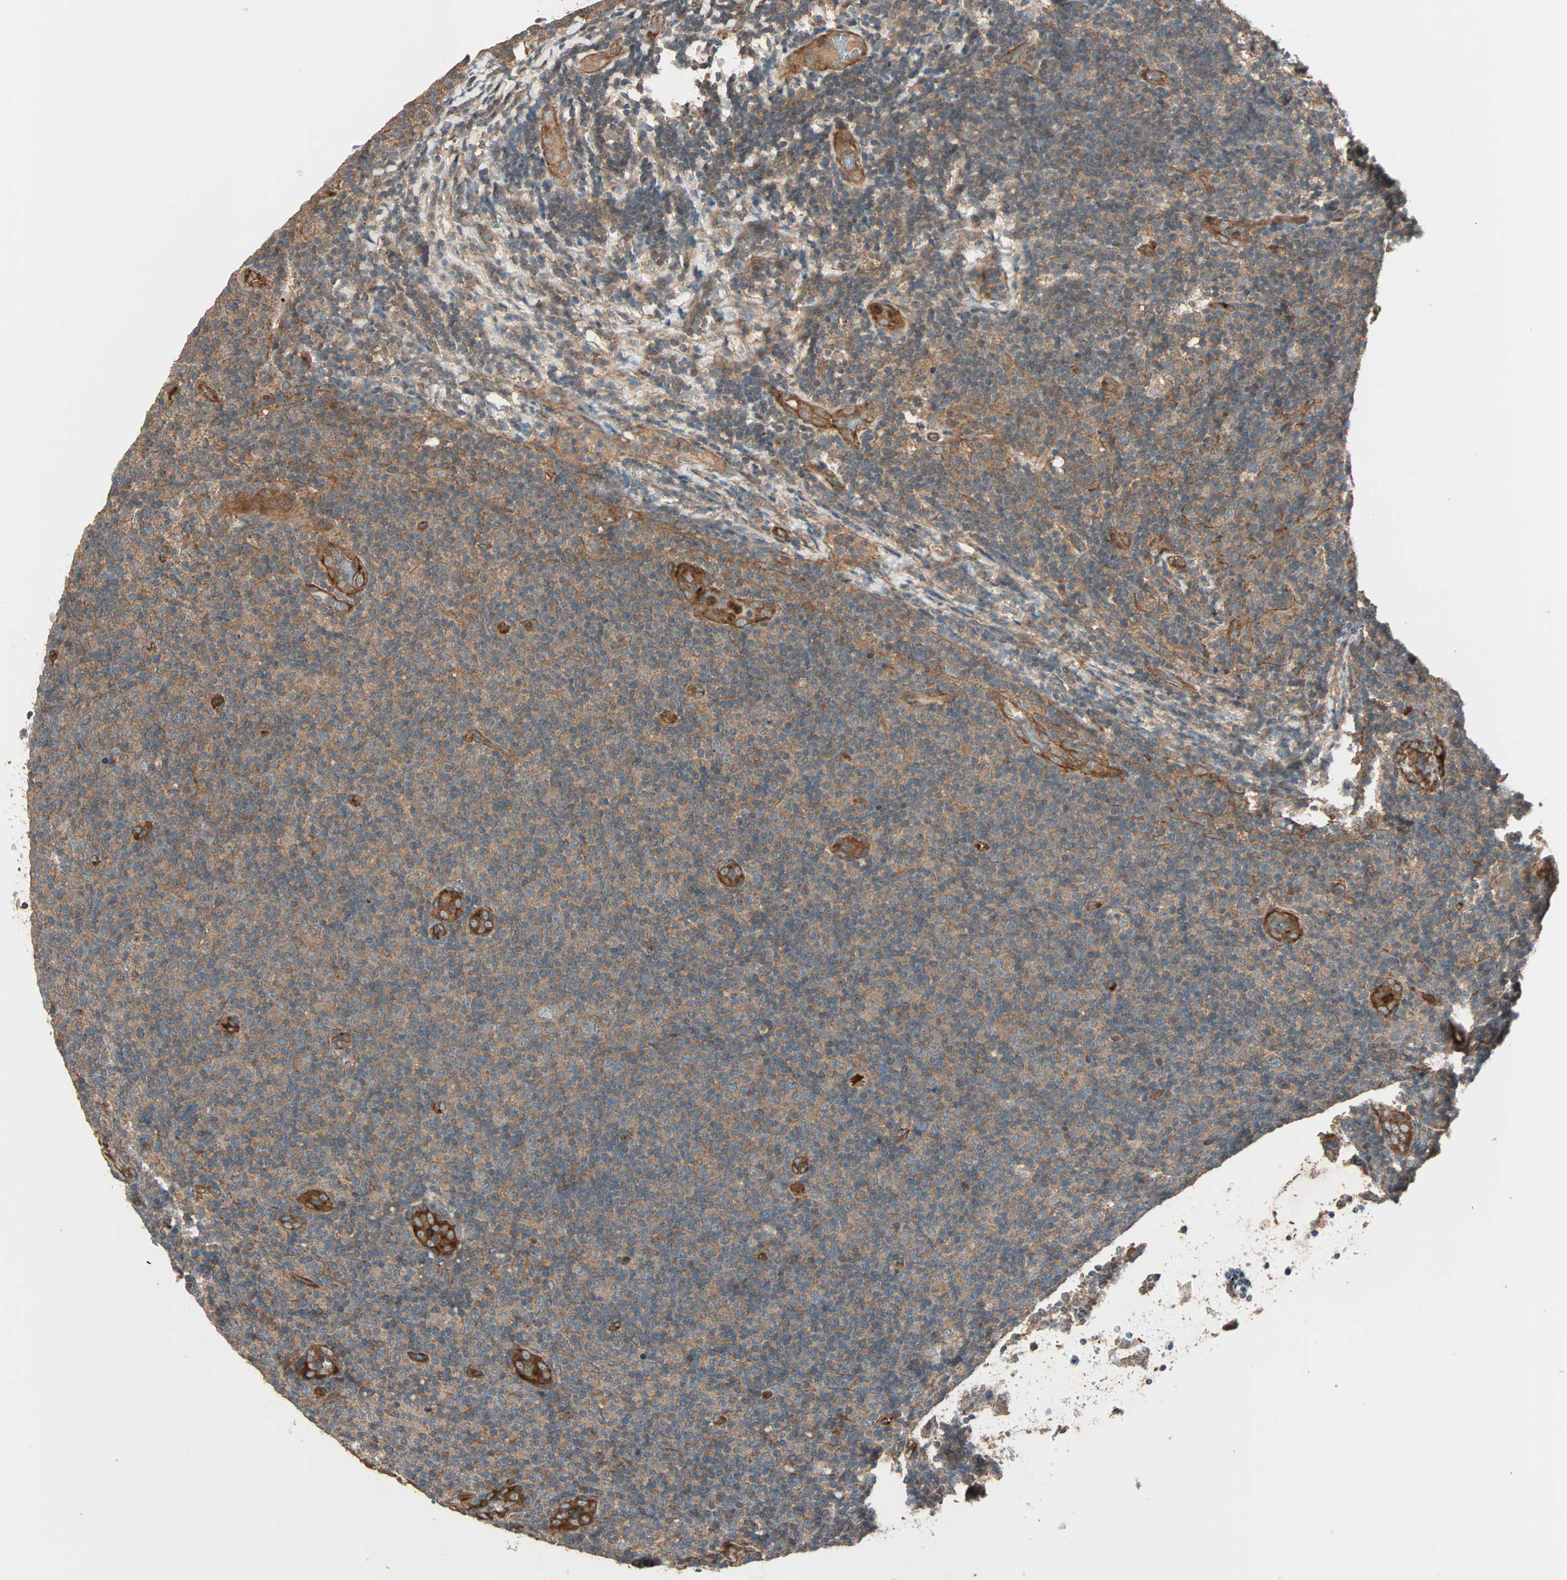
{"staining": {"intensity": "moderate", "quantity": ">75%", "location": "cytoplasmic/membranous"}, "tissue": "lymphoma", "cell_type": "Tumor cells", "image_type": "cancer", "snomed": [{"axis": "morphology", "description": "Malignant lymphoma, non-Hodgkin's type, Low grade"}, {"axis": "topography", "description": "Lymph node"}], "caption": "Immunohistochemical staining of human malignant lymphoma, non-Hodgkin's type (low-grade) displays moderate cytoplasmic/membranous protein staining in approximately >75% of tumor cells.", "gene": "GCK", "patient": {"sex": "male", "age": 83}}